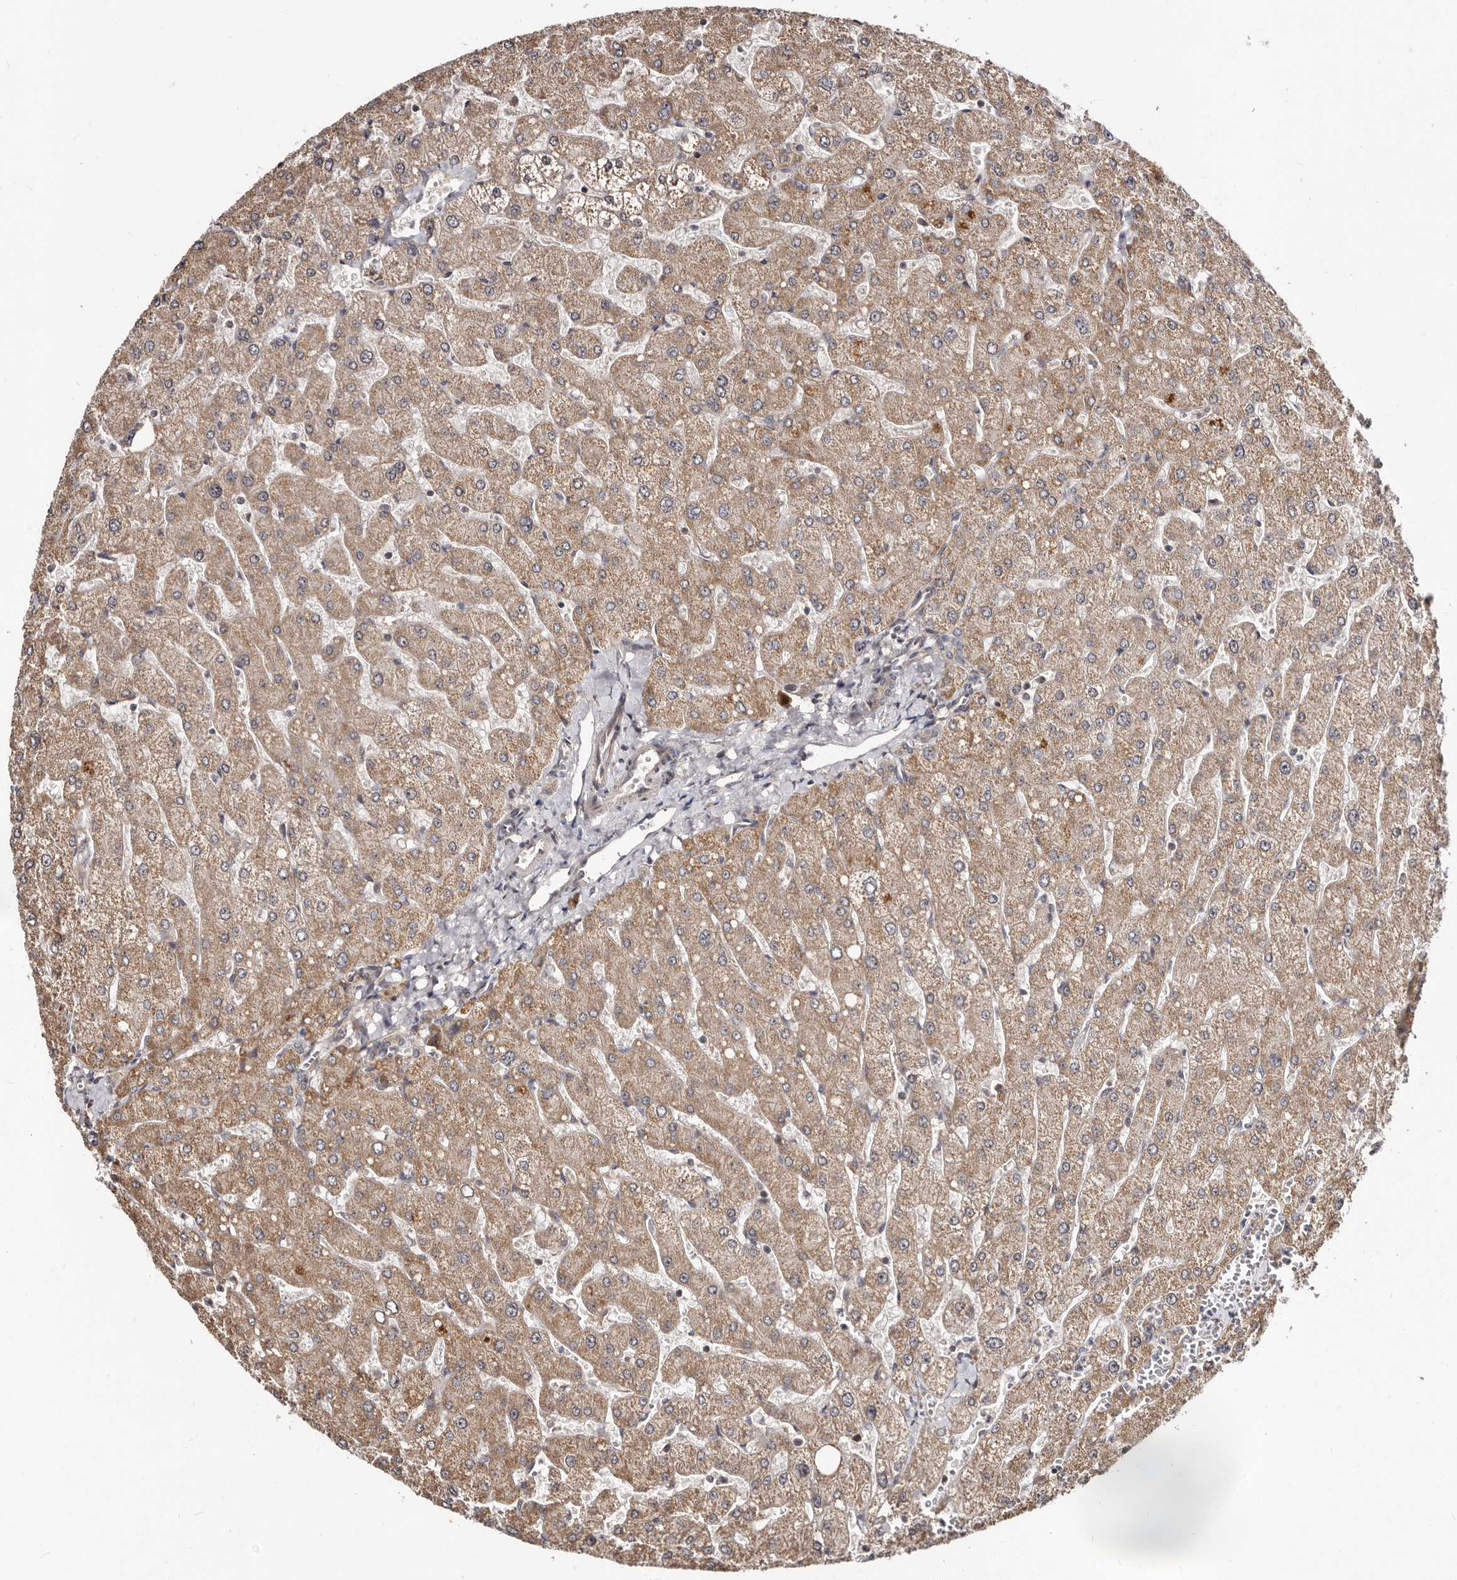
{"staining": {"intensity": "weak", "quantity": "<25%", "location": "cytoplasmic/membranous"}, "tissue": "liver", "cell_type": "Cholangiocytes", "image_type": "normal", "snomed": [{"axis": "morphology", "description": "Normal tissue, NOS"}, {"axis": "topography", "description": "Liver"}], "caption": "Cholangiocytes show no significant expression in unremarkable liver.", "gene": "TBC1D22B", "patient": {"sex": "male", "age": 55}}